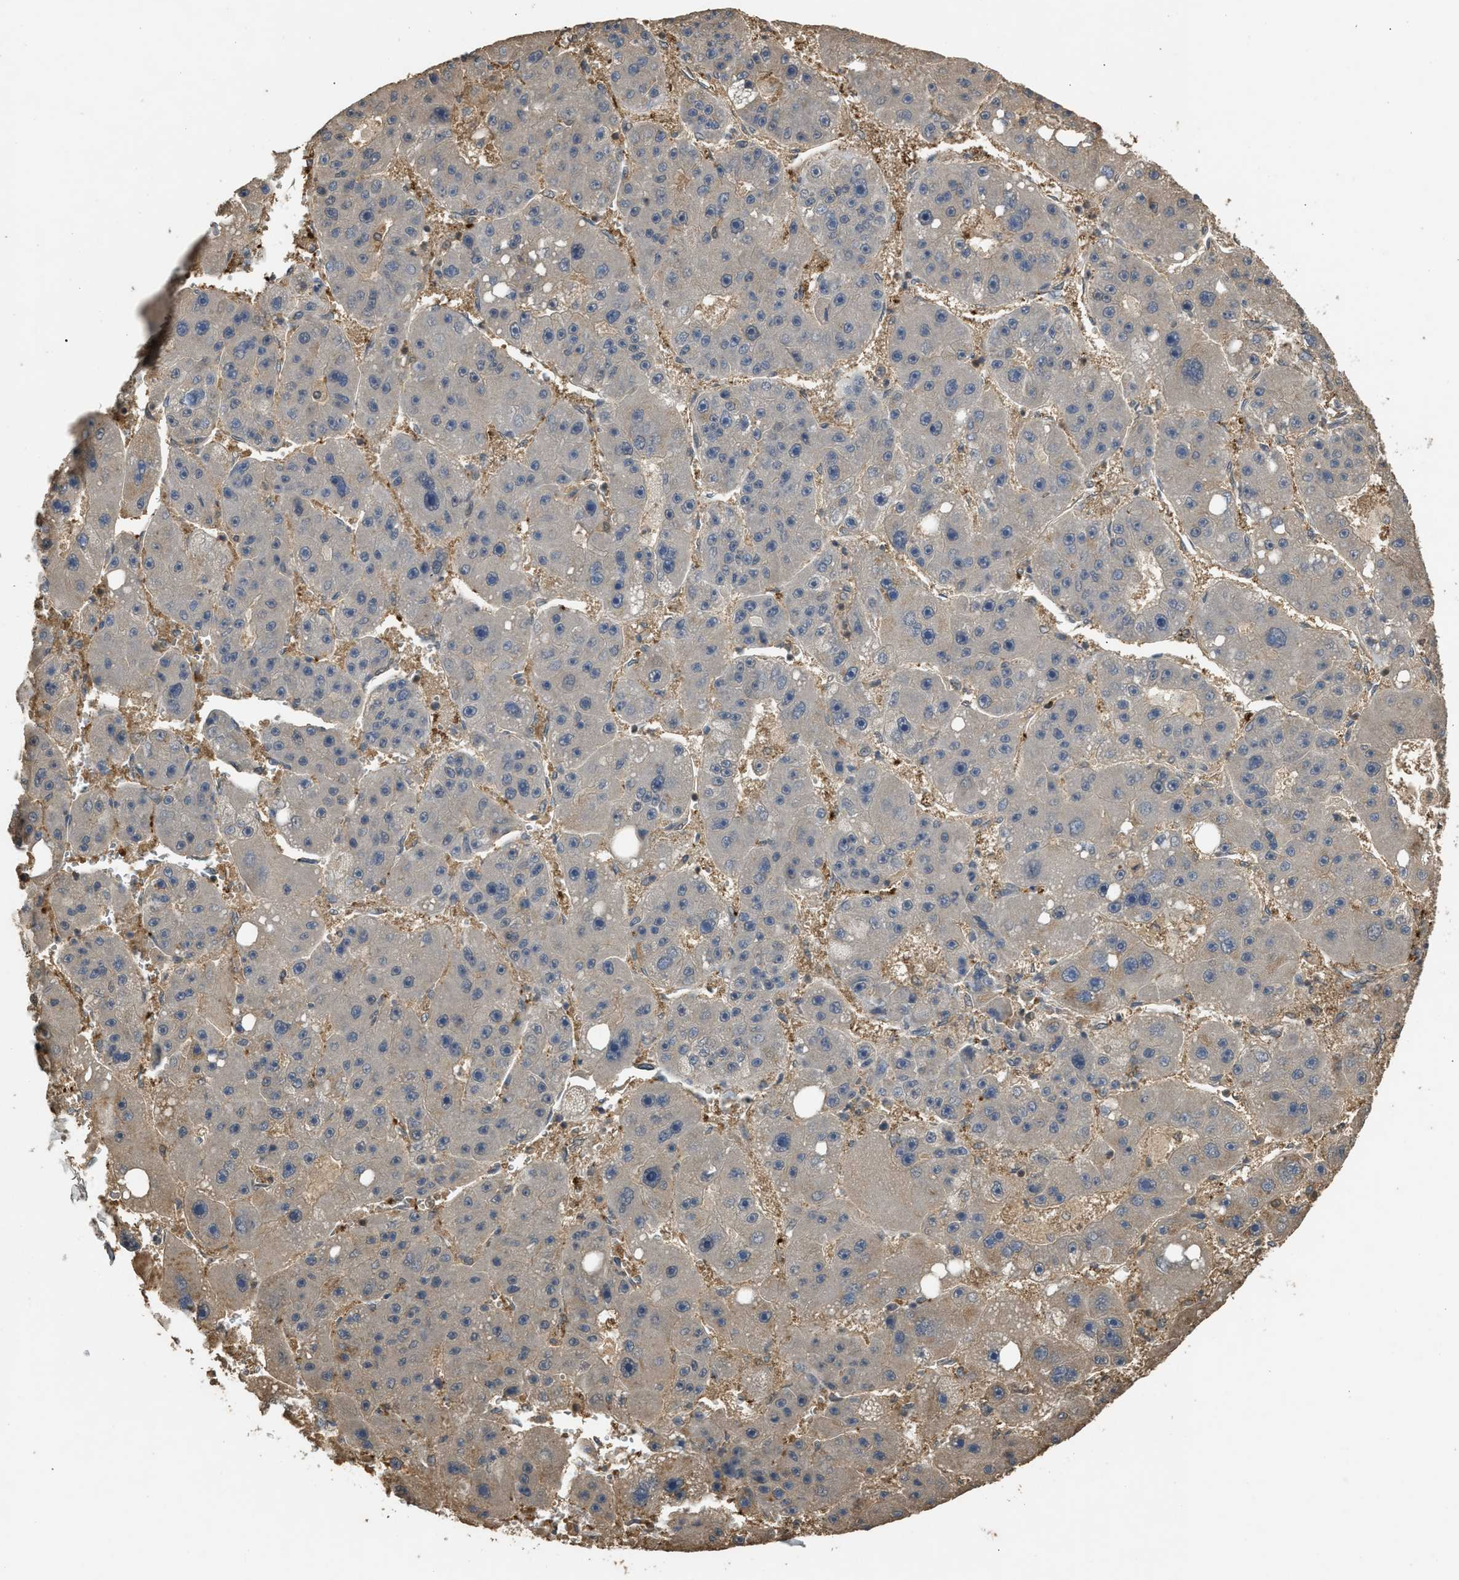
{"staining": {"intensity": "weak", "quantity": "<25%", "location": "cytoplasmic/membranous"}, "tissue": "liver cancer", "cell_type": "Tumor cells", "image_type": "cancer", "snomed": [{"axis": "morphology", "description": "Carcinoma, Hepatocellular, NOS"}, {"axis": "topography", "description": "Liver"}], "caption": "Liver cancer (hepatocellular carcinoma) was stained to show a protein in brown. There is no significant expression in tumor cells. Brightfield microscopy of IHC stained with DAB (brown) and hematoxylin (blue), captured at high magnification.", "gene": "ARHGDIA", "patient": {"sex": "female", "age": 61}}